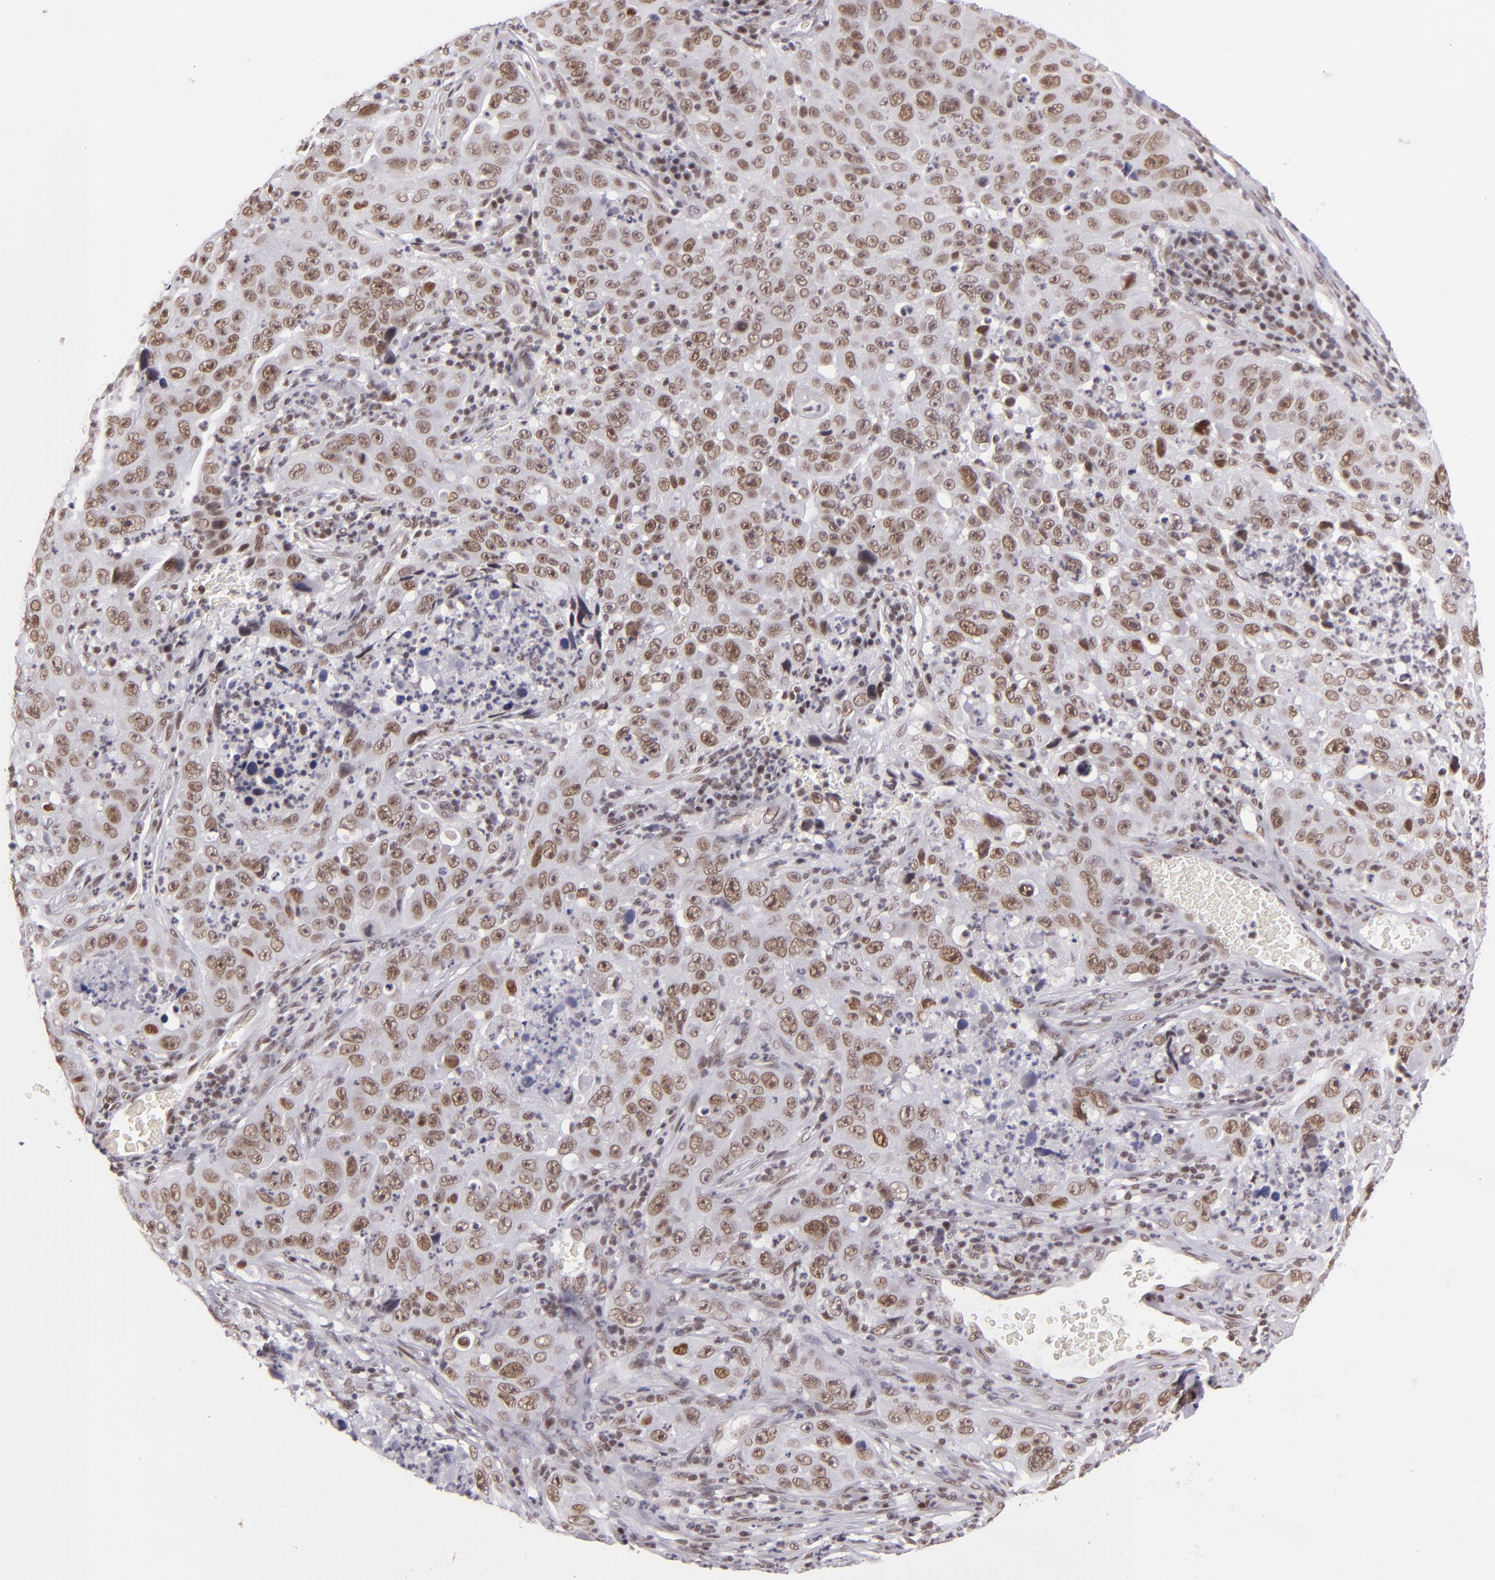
{"staining": {"intensity": "weak", "quantity": ">75%", "location": "nuclear"}, "tissue": "lung cancer", "cell_type": "Tumor cells", "image_type": "cancer", "snomed": [{"axis": "morphology", "description": "Squamous cell carcinoma, NOS"}, {"axis": "topography", "description": "Lung"}], "caption": "High-power microscopy captured an immunohistochemistry image of lung cancer, revealing weak nuclear staining in approximately >75% of tumor cells.", "gene": "BRD8", "patient": {"sex": "male", "age": 64}}